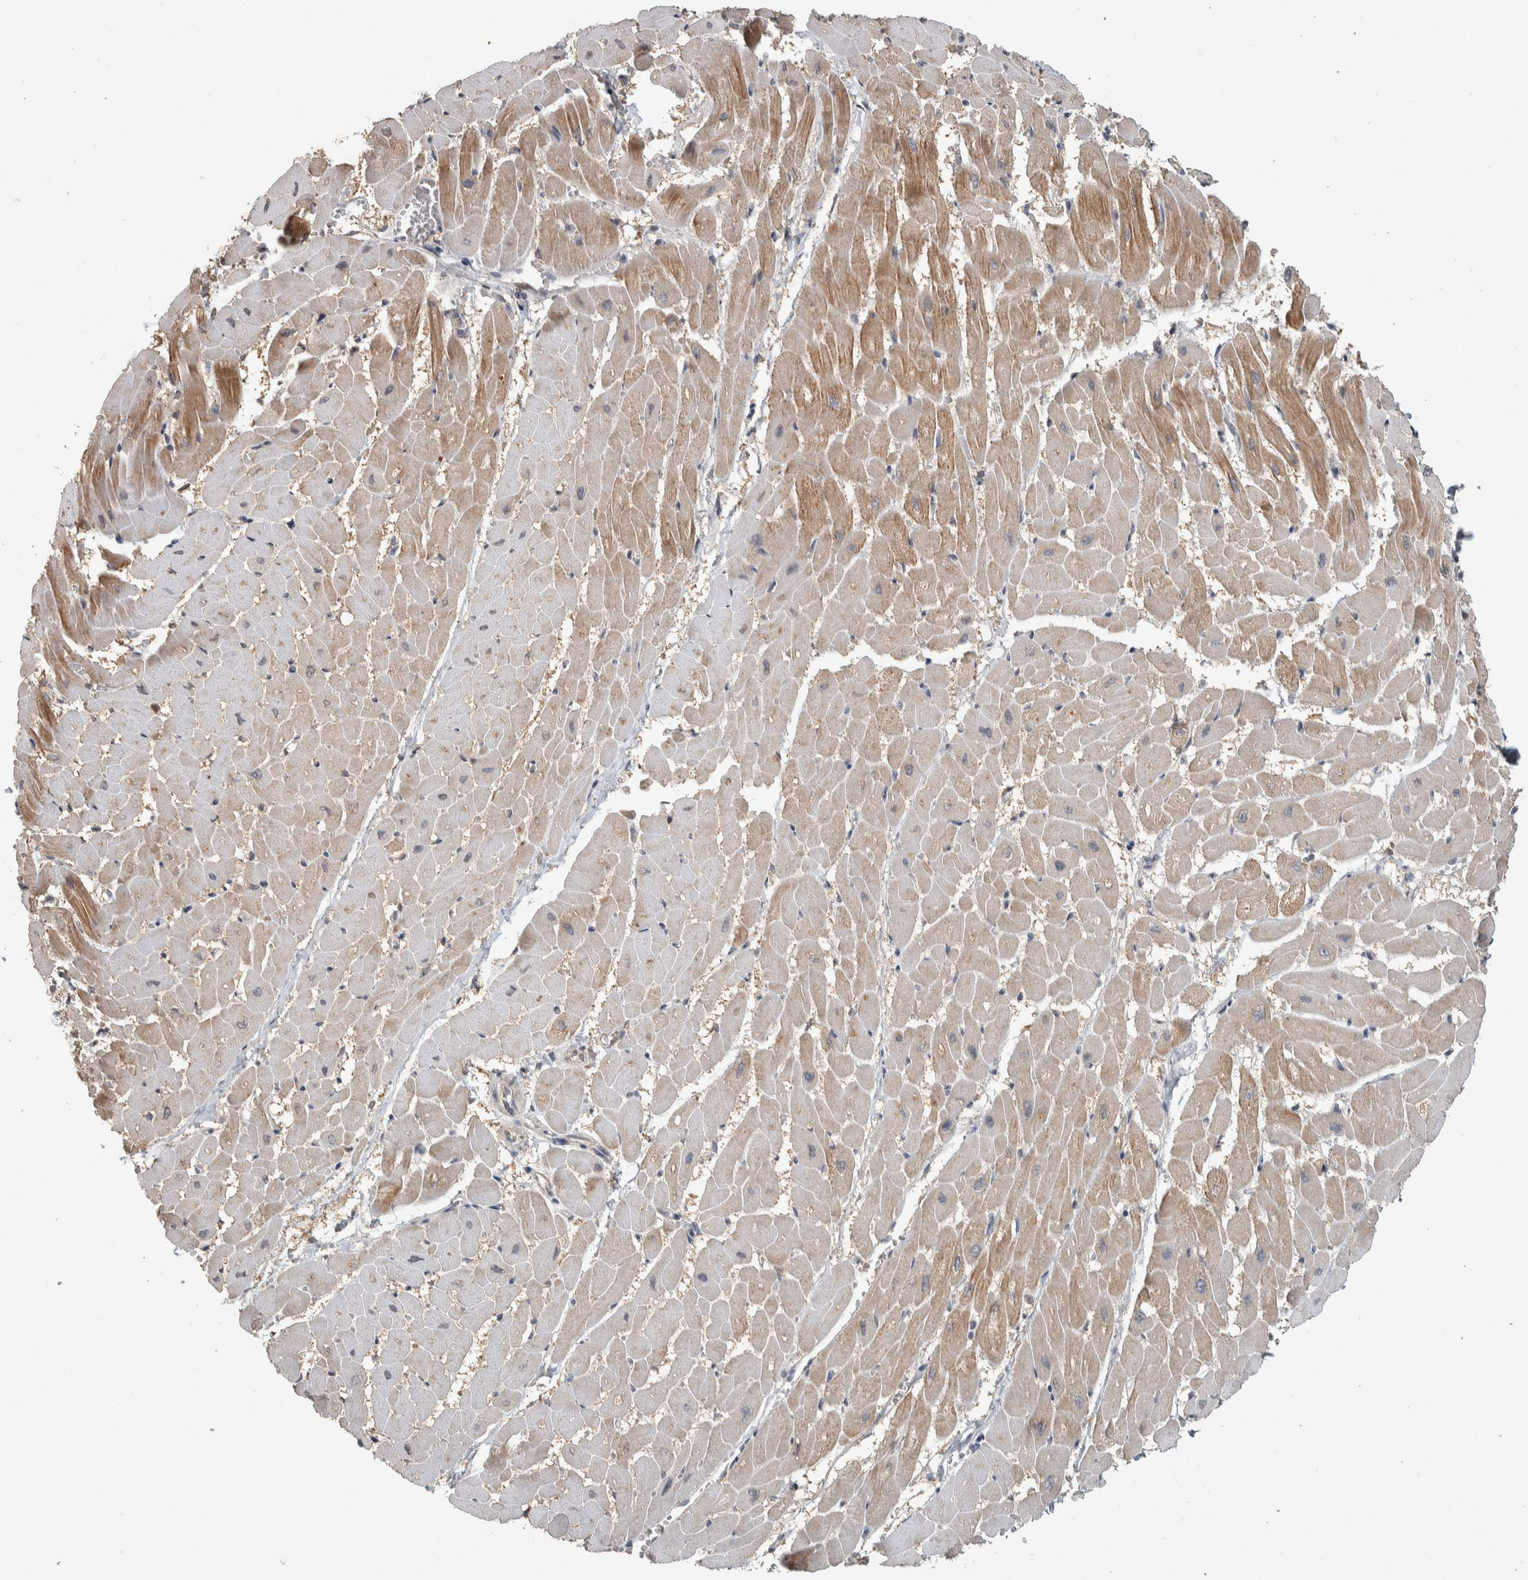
{"staining": {"intensity": "moderate", "quantity": "<25%", "location": "cytoplasmic/membranous"}, "tissue": "heart muscle", "cell_type": "Cardiomyocytes", "image_type": "normal", "snomed": [{"axis": "morphology", "description": "Normal tissue, NOS"}, {"axis": "topography", "description": "Heart"}], "caption": "Protein expression by immunohistochemistry (IHC) reveals moderate cytoplasmic/membranous positivity in about <25% of cardiomyocytes in benign heart muscle.", "gene": "EIF3H", "patient": {"sex": "male", "age": 45}}